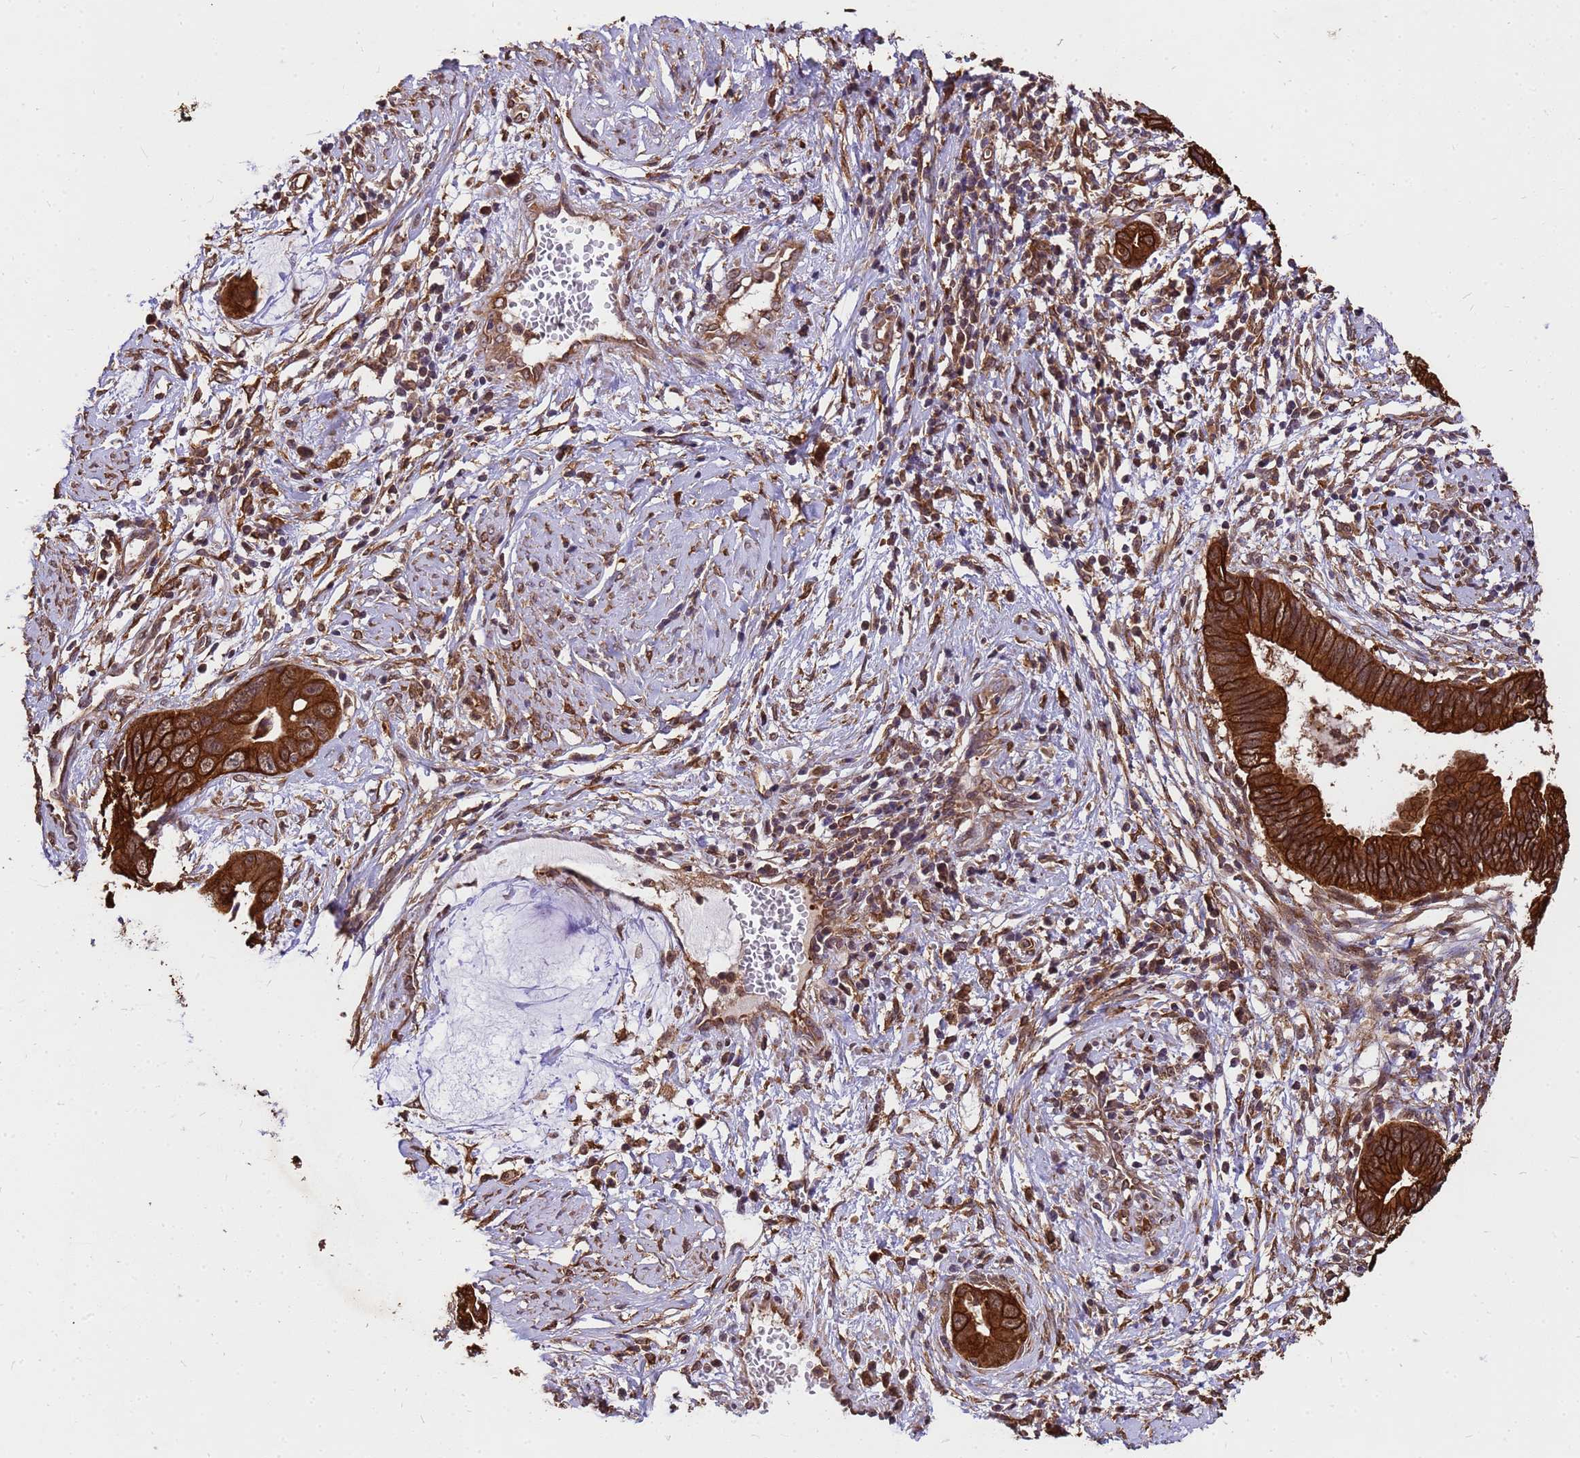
{"staining": {"intensity": "strong", "quantity": ">75%", "location": "cytoplasmic/membranous"}, "tissue": "cervical cancer", "cell_type": "Tumor cells", "image_type": "cancer", "snomed": [{"axis": "morphology", "description": "Adenocarcinoma, NOS"}, {"axis": "topography", "description": "Cervix"}], "caption": "Adenocarcinoma (cervical) tissue displays strong cytoplasmic/membranous positivity in about >75% of tumor cells", "gene": "ZNF618", "patient": {"sex": "female", "age": 44}}